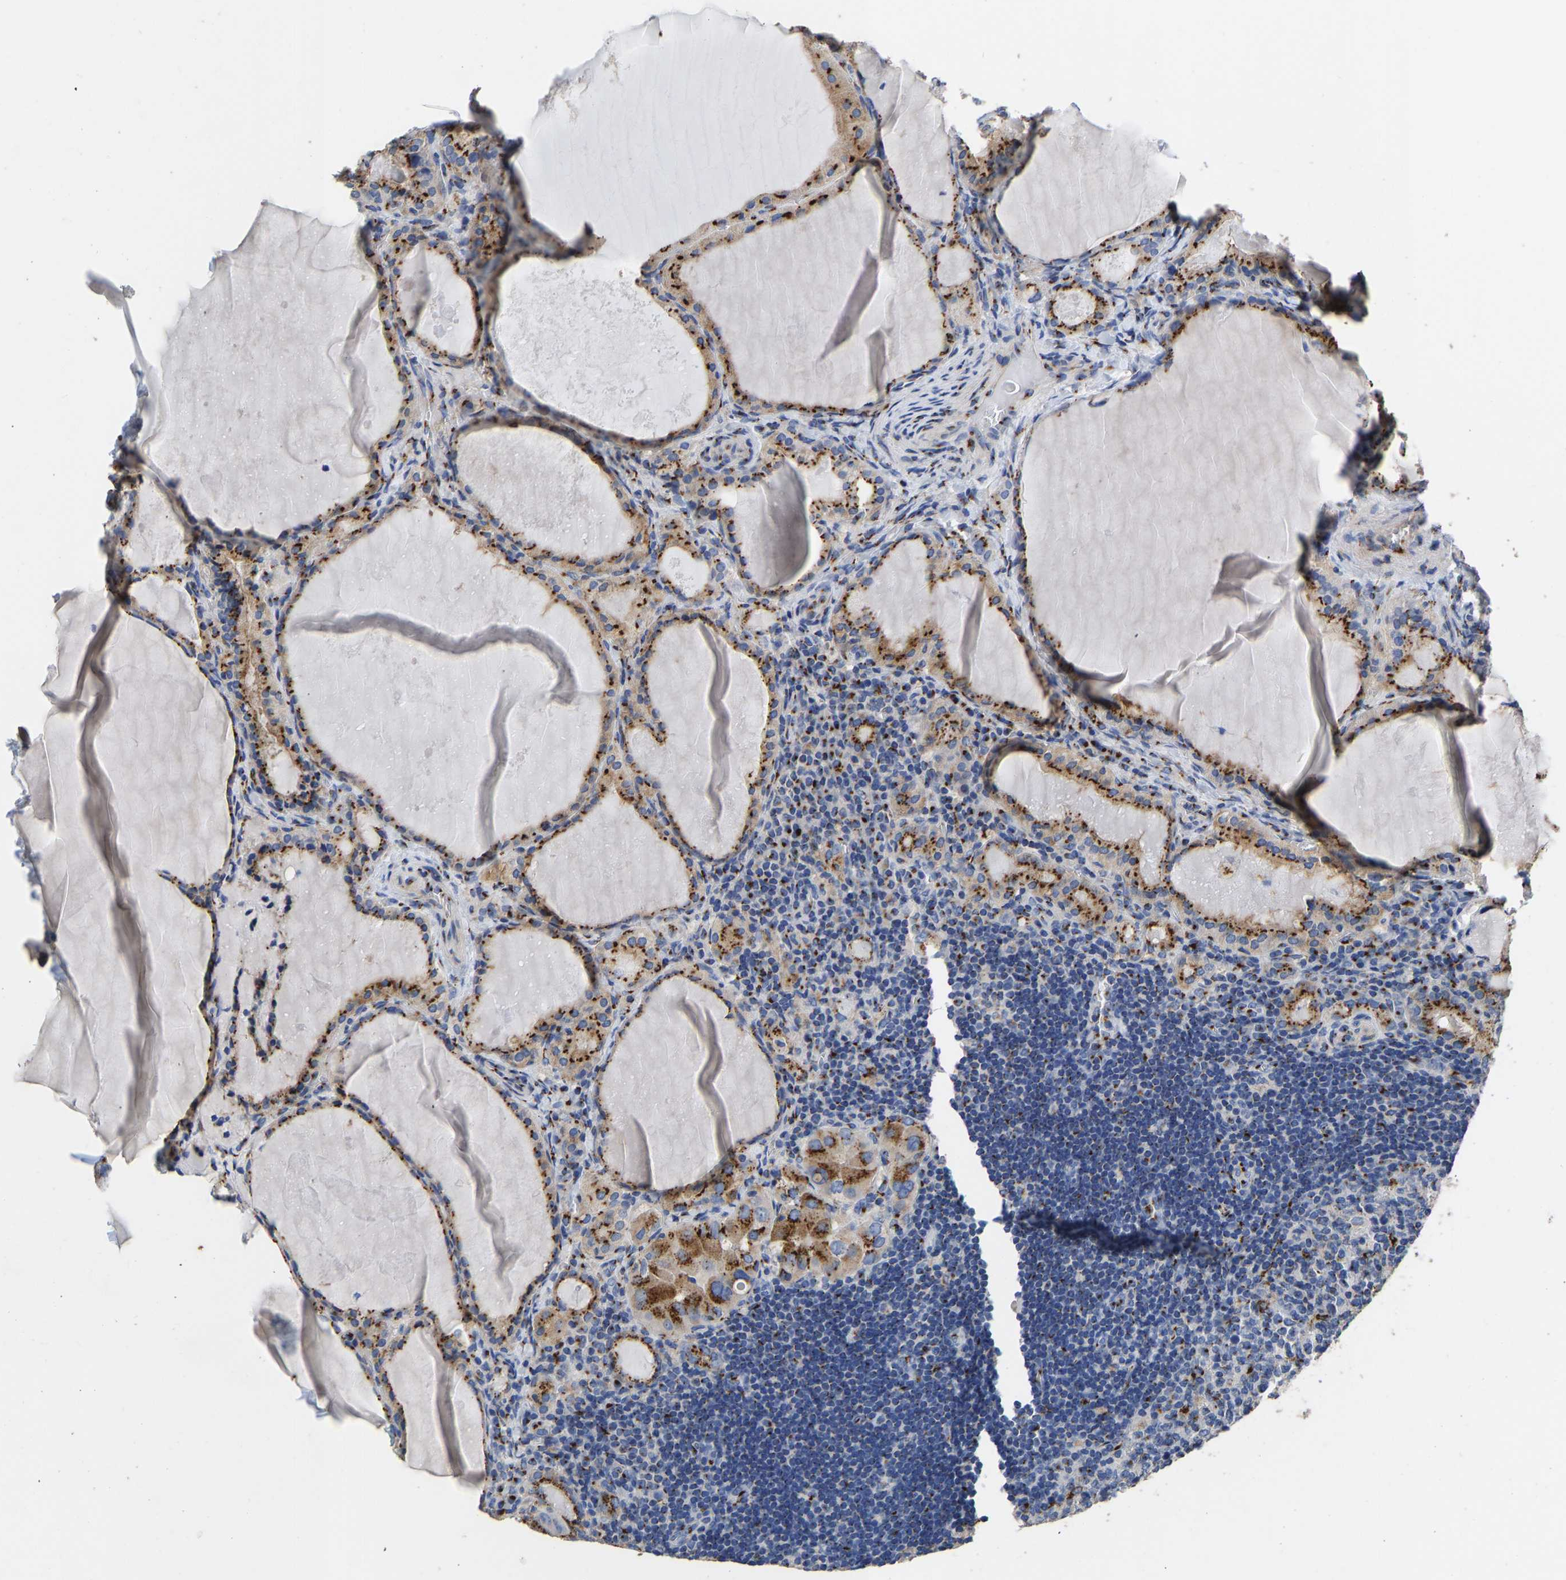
{"staining": {"intensity": "strong", "quantity": ">75%", "location": "cytoplasmic/membranous"}, "tissue": "thyroid cancer", "cell_type": "Tumor cells", "image_type": "cancer", "snomed": [{"axis": "morphology", "description": "Papillary adenocarcinoma, NOS"}, {"axis": "topography", "description": "Thyroid gland"}], "caption": "IHC micrograph of human thyroid cancer stained for a protein (brown), which shows high levels of strong cytoplasmic/membranous staining in approximately >75% of tumor cells.", "gene": "TMEM87A", "patient": {"sex": "female", "age": 42}}